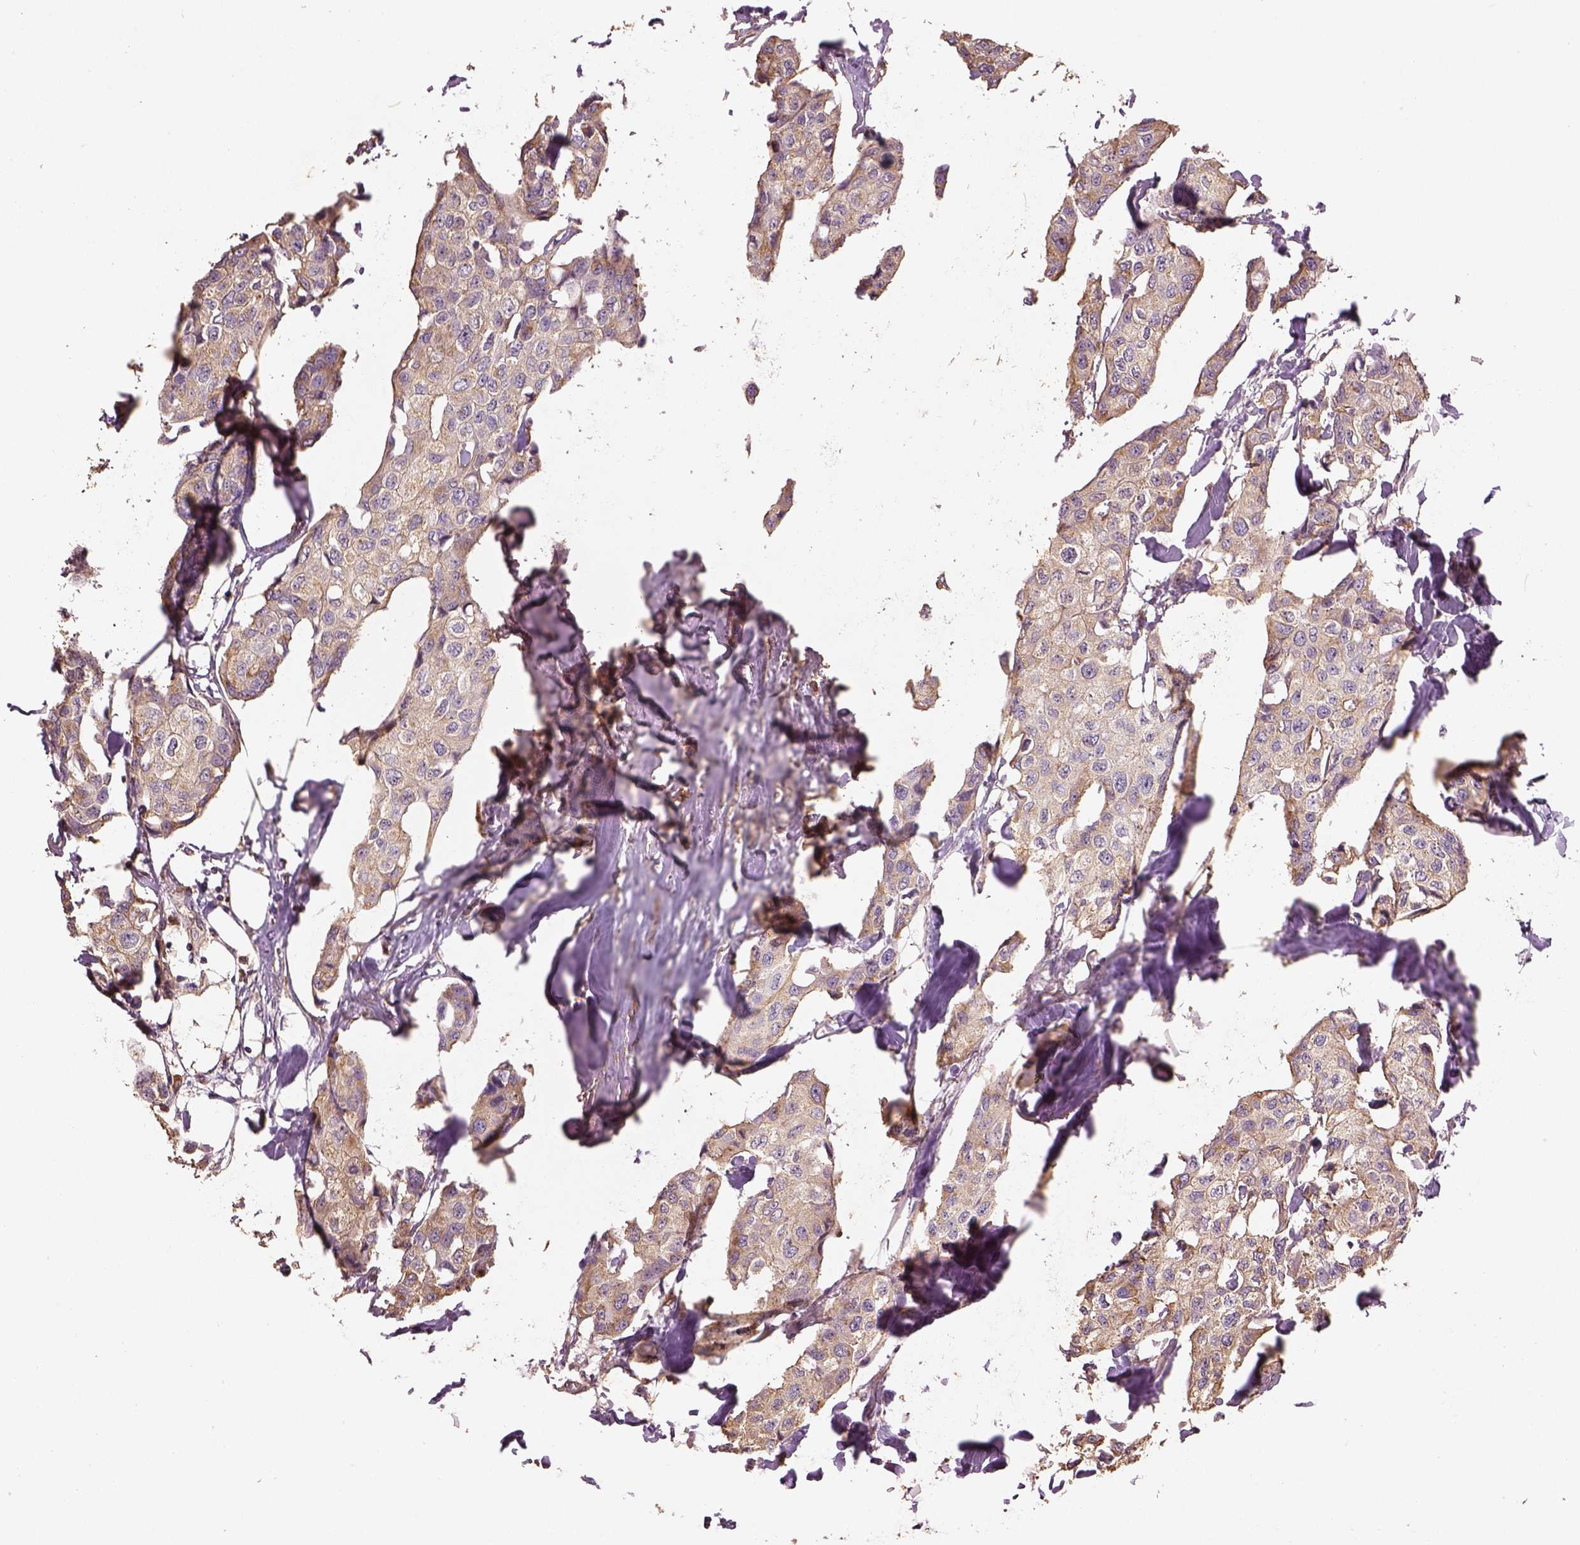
{"staining": {"intensity": "weak", "quantity": ">75%", "location": "cytoplasmic/membranous"}, "tissue": "breast cancer", "cell_type": "Tumor cells", "image_type": "cancer", "snomed": [{"axis": "morphology", "description": "Duct carcinoma"}, {"axis": "topography", "description": "Breast"}], "caption": "Infiltrating ductal carcinoma (breast) stained with a brown dye exhibits weak cytoplasmic/membranous positive expression in about >75% of tumor cells.", "gene": "AP1B1", "patient": {"sex": "female", "age": 80}}